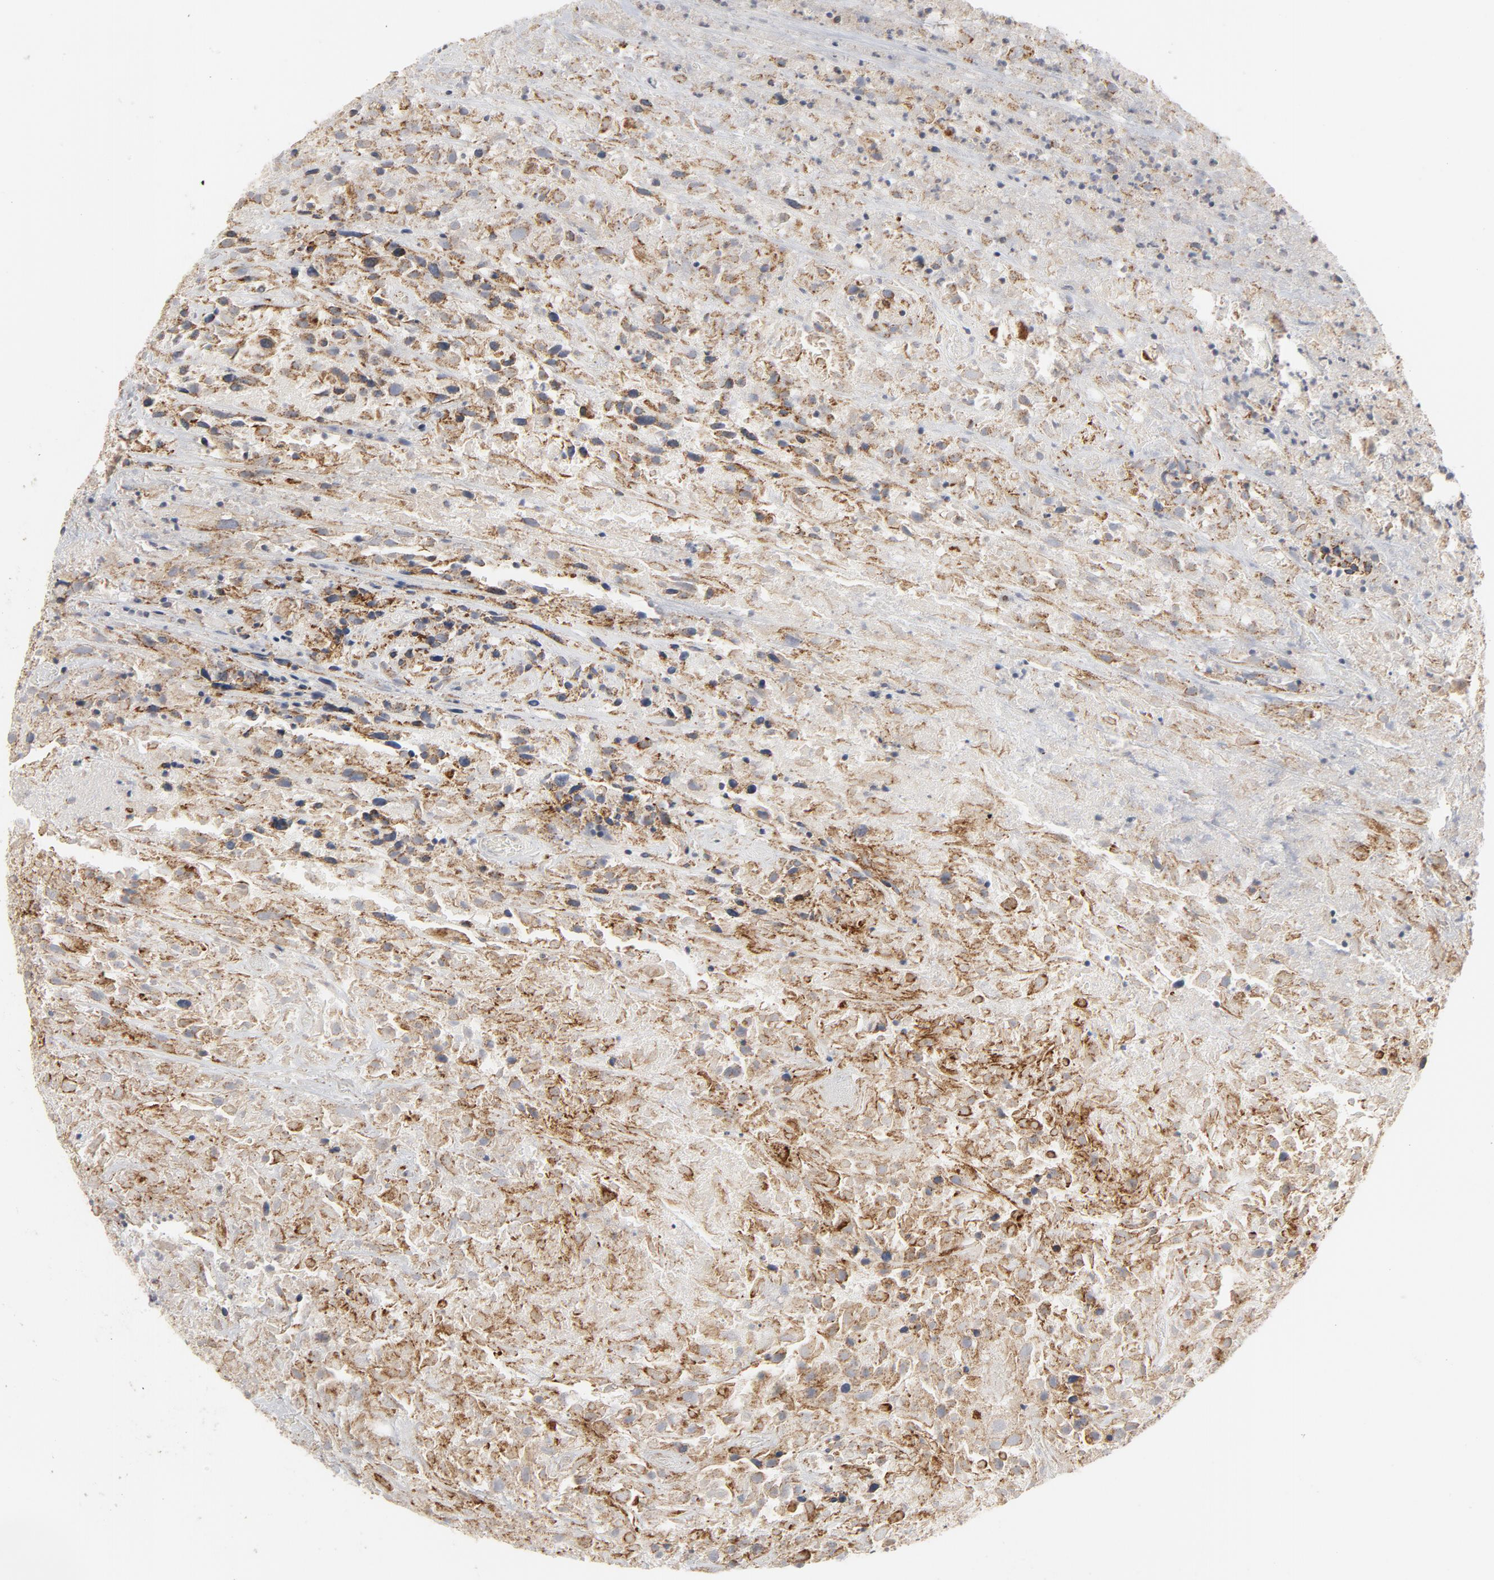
{"staining": {"intensity": "moderate", "quantity": ">75%", "location": "cytoplasmic/membranous"}, "tissue": "urothelial cancer", "cell_type": "Tumor cells", "image_type": "cancer", "snomed": [{"axis": "morphology", "description": "Urothelial carcinoma, High grade"}, {"axis": "topography", "description": "Urinary bladder"}], "caption": "Tumor cells exhibit medium levels of moderate cytoplasmic/membranous positivity in approximately >75% of cells in human urothelial carcinoma (high-grade).", "gene": "GNG2", "patient": {"sex": "male", "age": 61}}